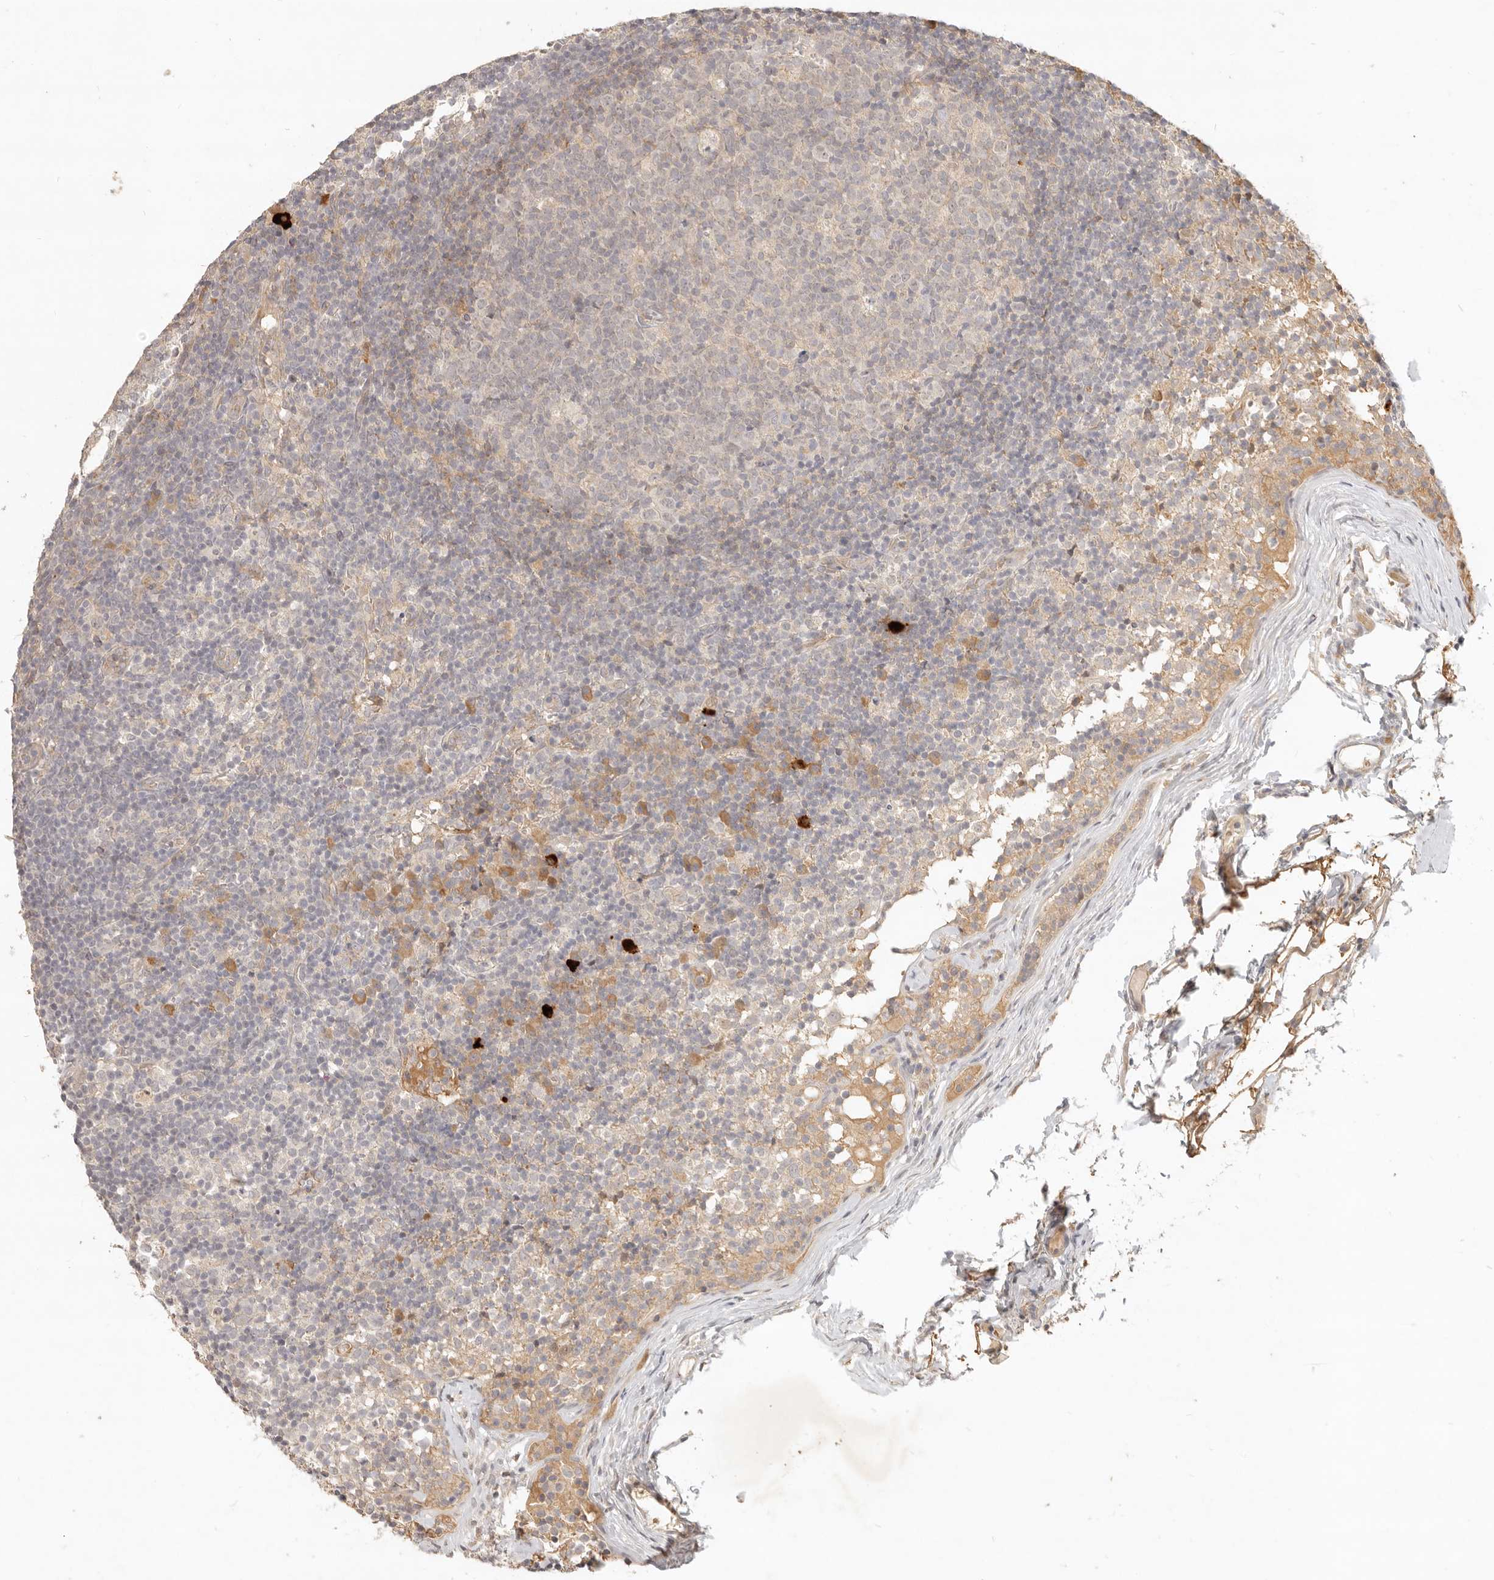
{"staining": {"intensity": "negative", "quantity": "none", "location": "none"}, "tissue": "lymph node", "cell_type": "Germinal center cells", "image_type": "normal", "snomed": [{"axis": "morphology", "description": "Normal tissue, NOS"}, {"axis": "morphology", "description": "Inflammation, NOS"}, {"axis": "topography", "description": "Lymph node"}], "caption": "A high-resolution histopathology image shows IHC staining of unremarkable lymph node, which displays no significant positivity in germinal center cells. (Brightfield microscopy of DAB (3,3'-diaminobenzidine) IHC at high magnification).", "gene": "UBXN11", "patient": {"sex": "male", "age": 55}}